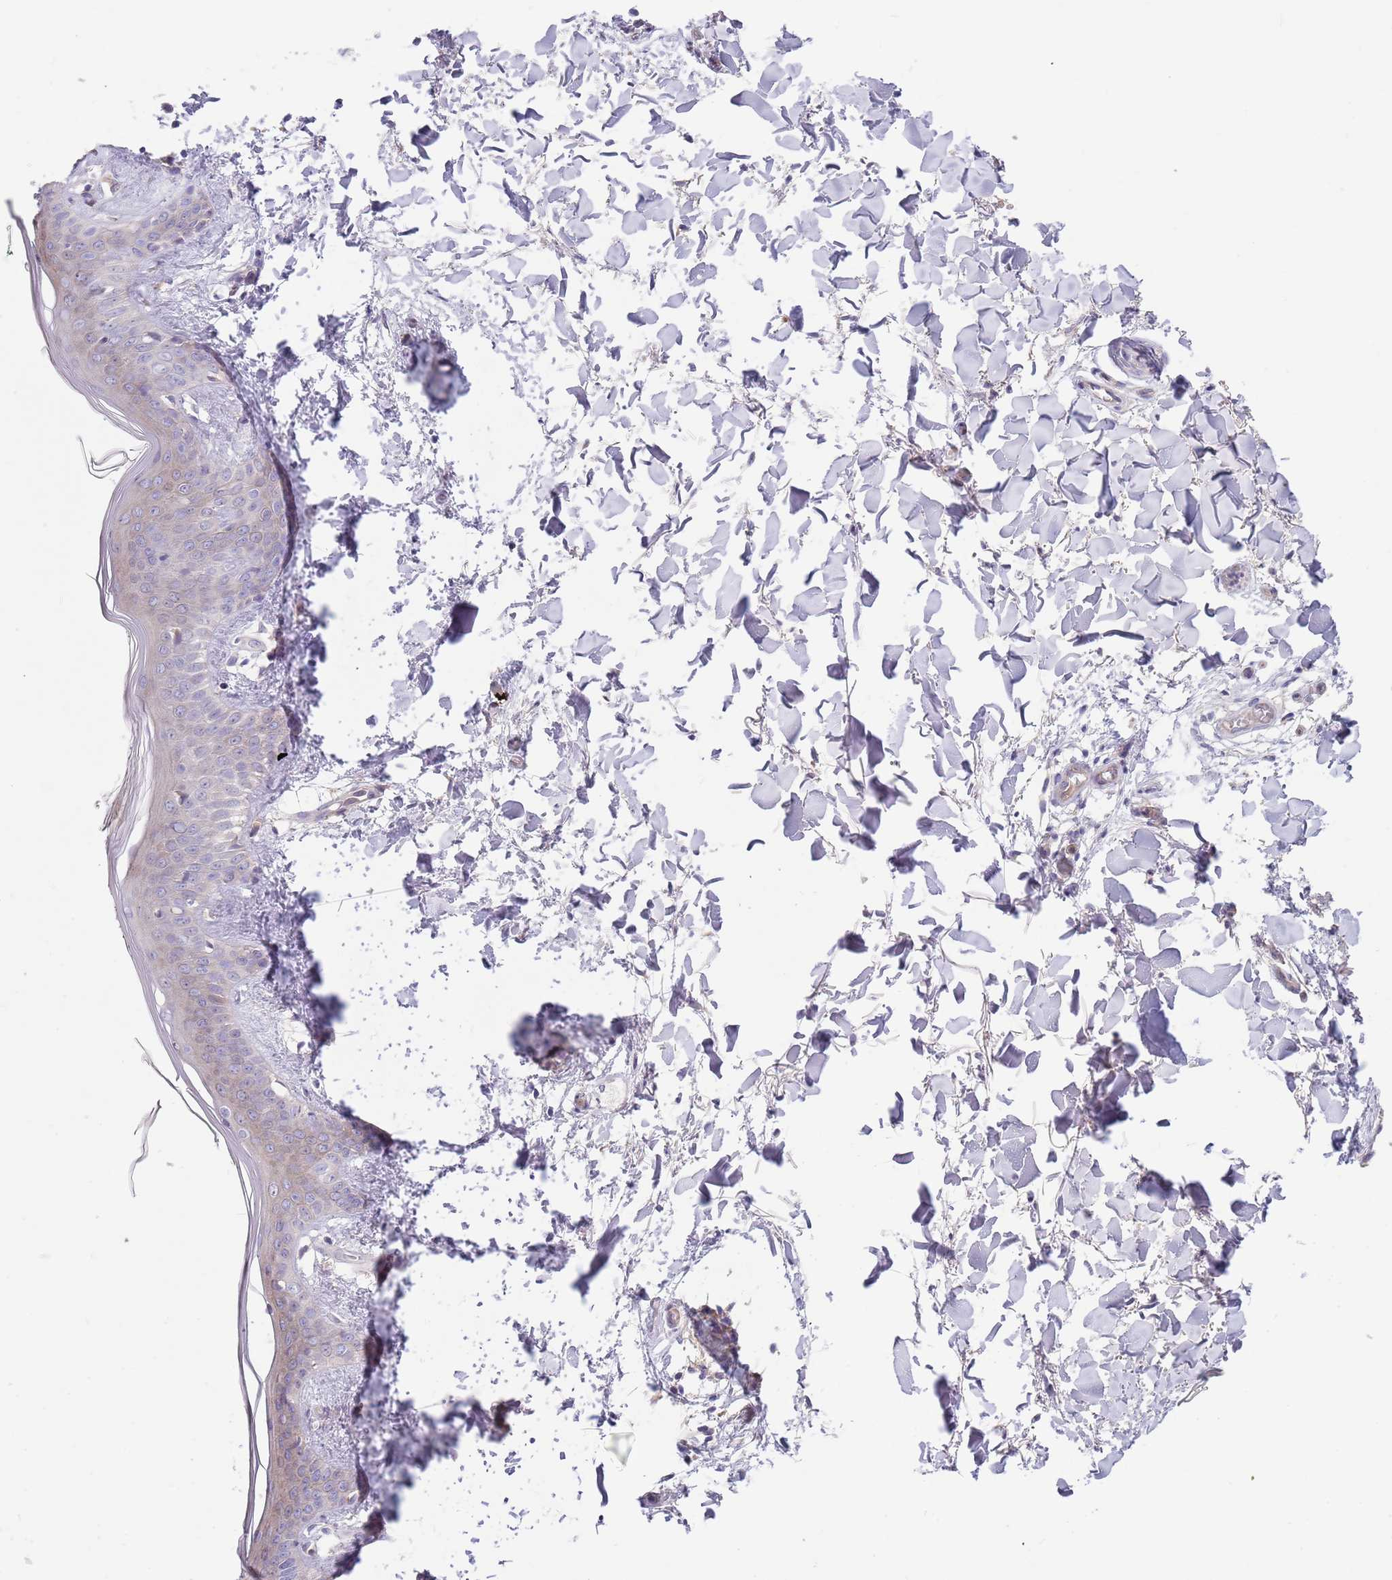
{"staining": {"intensity": "negative", "quantity": "none", "location": "none"}, "tissue": "skin", "cell_type": "Fibroblasts", "image_type": "normal", "snomed": [{"axis": "morphology", "description": "Normal tissue, NOS"}, {"axis": "topography", "description": "Skin"}], "caption": "The IHC photomicrograph has no significant expression in fibroblasts of skin.", "gene": "CABYR", "patient": {"sex": "female", "age": 34}}